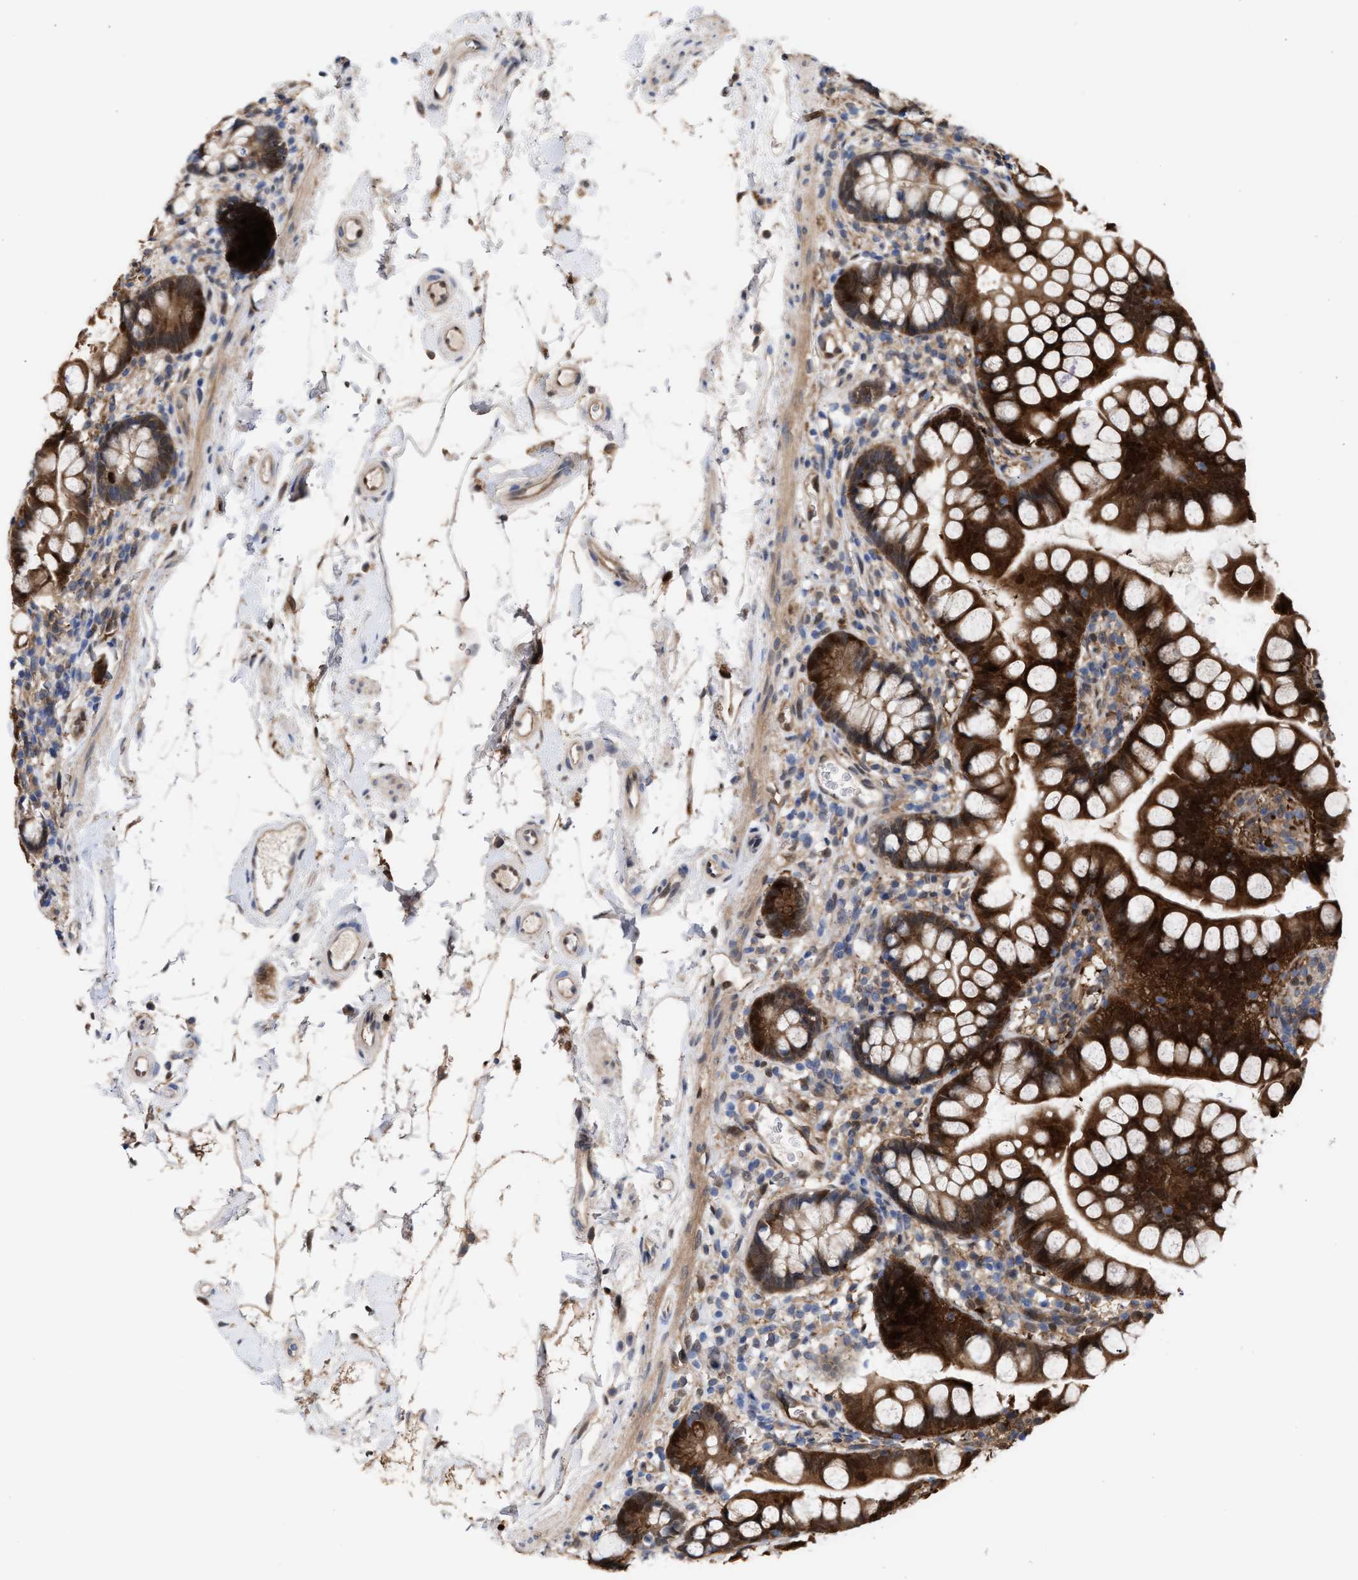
{"staining": {"intensity": "strong", "quantity": ">75%", "location": "cytoplasmic/membranous"}, "tissue": "small intestine", "cell_type": "Glandular cells", "image_type": "normal", "snomed": [{"axis": "morphology", "description": "Normal tissue, NOS"}, {"axis": "topography", "description": "Small intestine"}], "caption": "DAB (3,3'-diaminobenzidine) immunohistochemical staining of unremarkable human small intestine demonstrates strong cytoplasmic/membranous protein positivity in approximately >75% of glandular cells.", "gene": "TP53I3", "patient": {"sex": "female", "age": 84}}